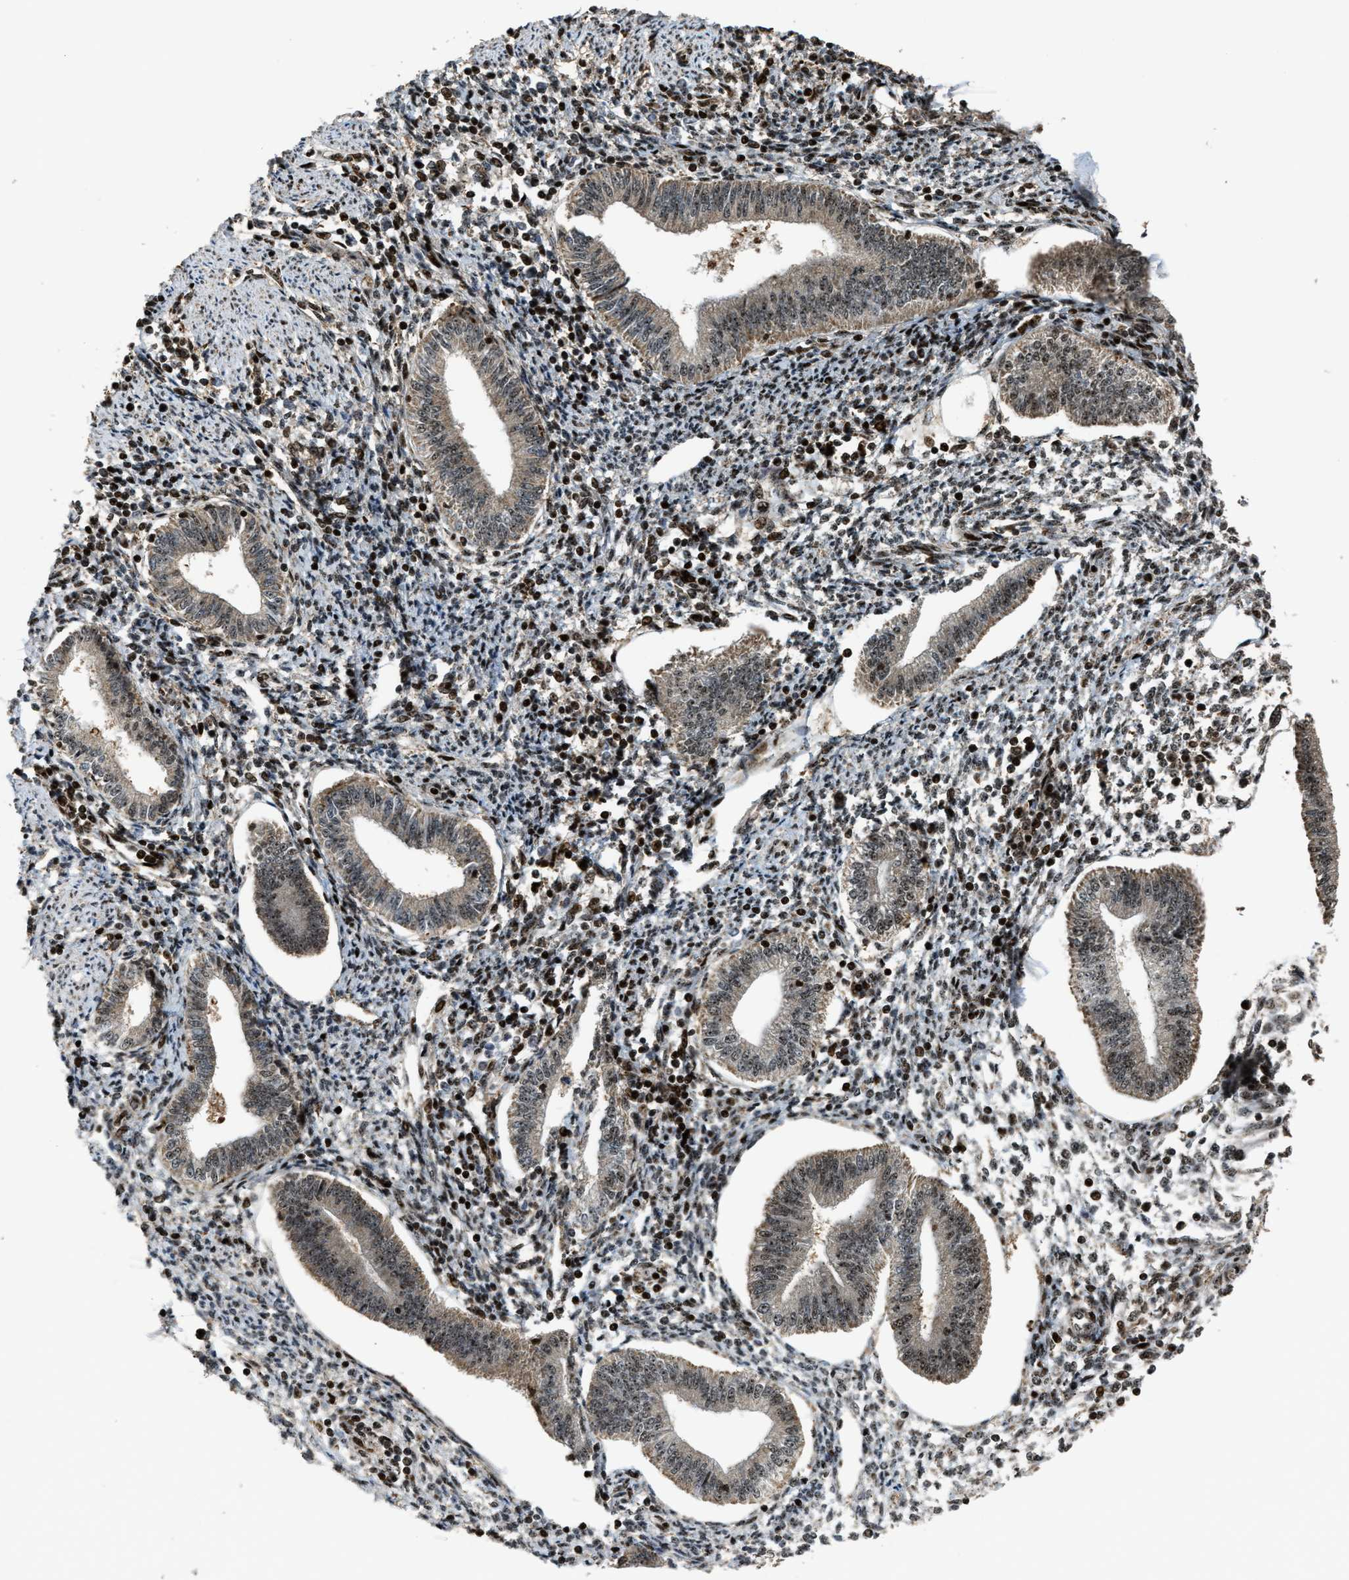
{"staining": {"intensity": "moderate", "quantity": ">75%", "location": "nuclear"}, "tissue": "endometrium", "cell_type": "Cells in endometrial stroma", "image_type": "normal", "snomed": [{"axis": "morphology", "description": "Normal tissue, NOS"}, {"axis": "topography", "description": "Endometrium"}], "caption": "IHC (DAB (3,3'-diaminobenzidine)) staining of benign endometrium demonstrates moderate nuclear protein staining in approximately >75% of cells in endometrial stroma. The protein of interest is stained brown, and the nuclei are stained in blue (DAB IHC with brightfield microscopy, high magnification).", "gene": "ZNF687", "patient": {"sex": "female", "age": 50}}